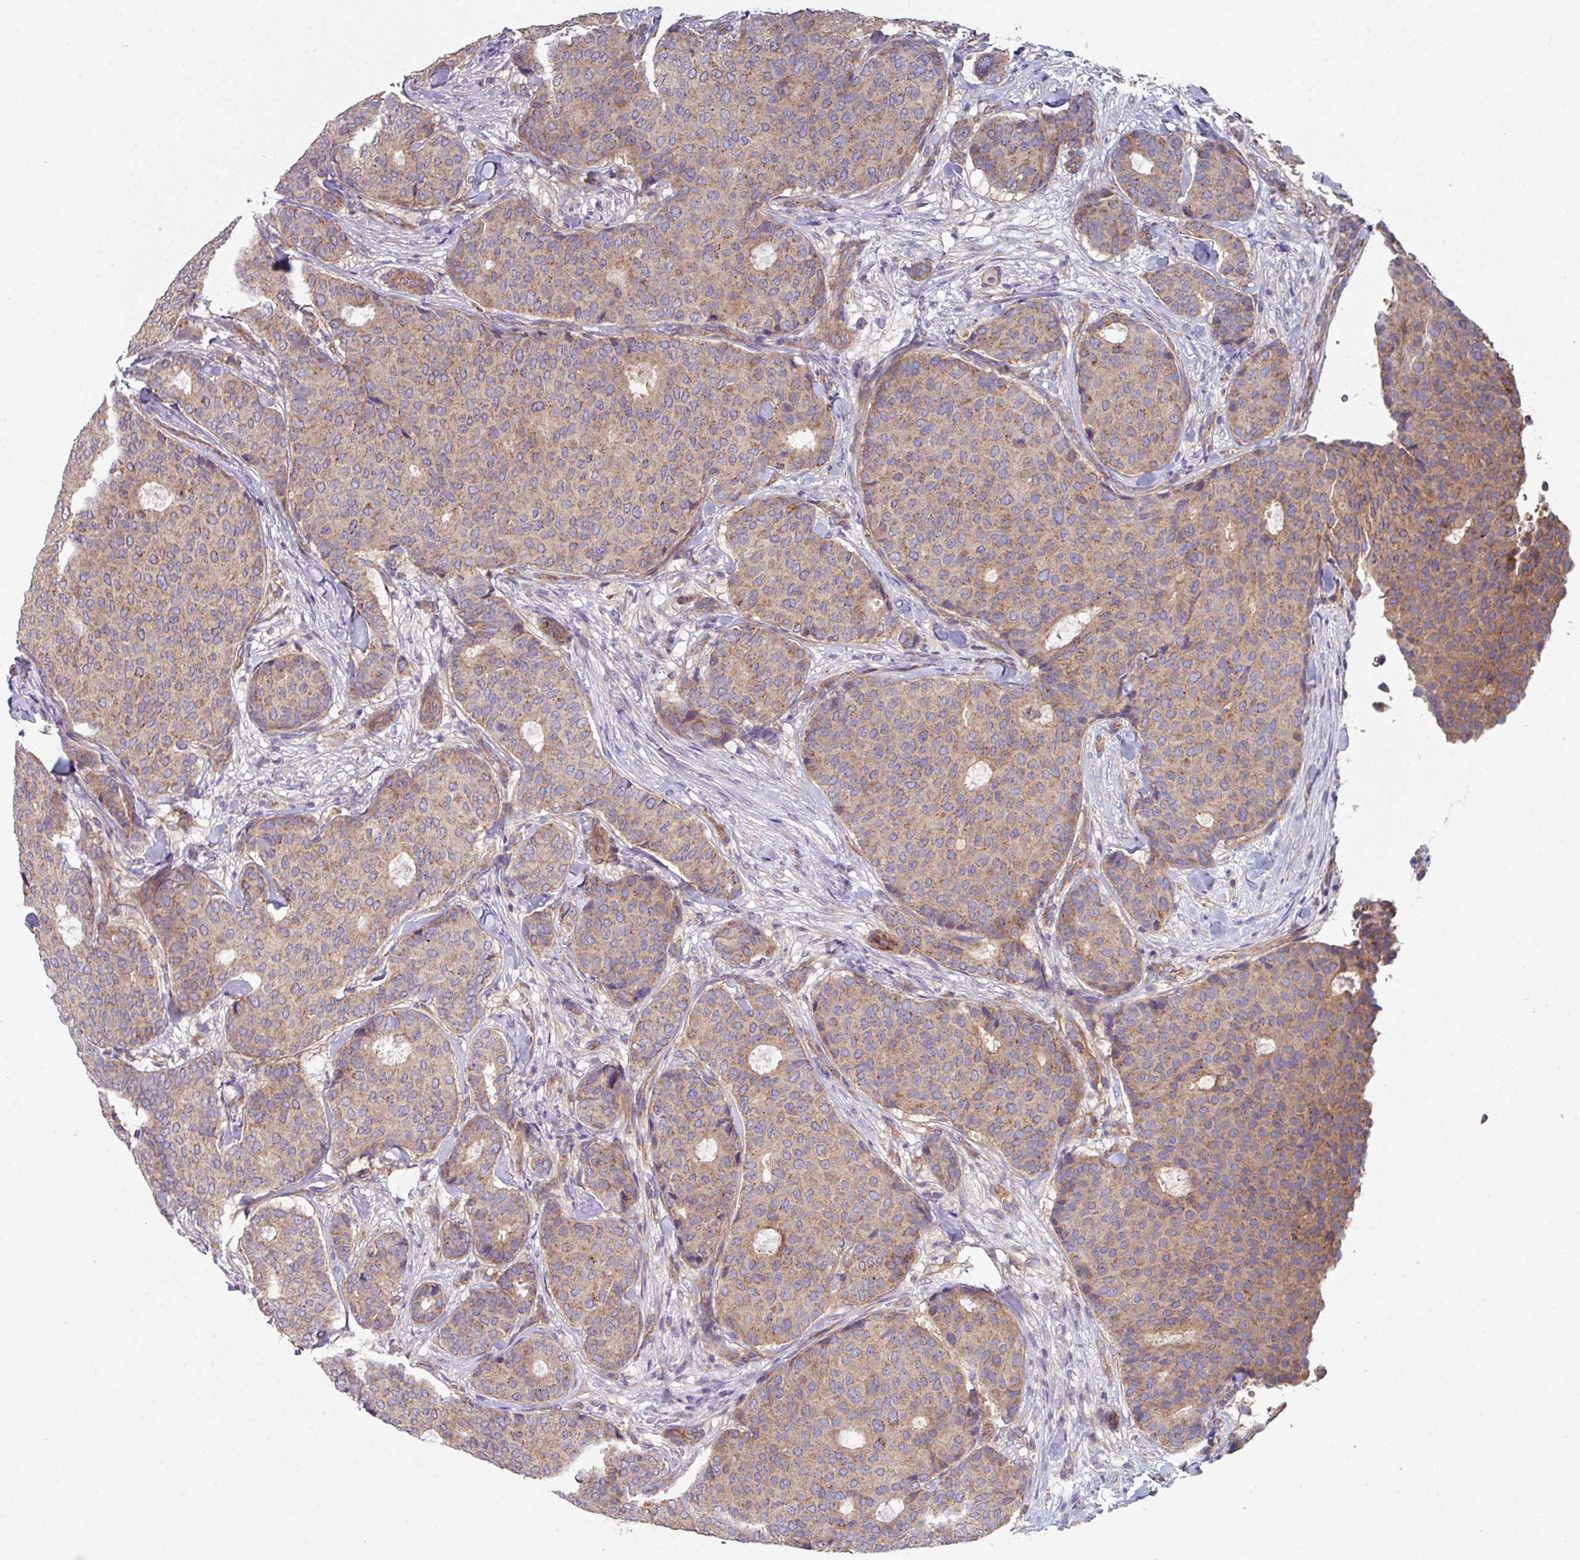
{"staining": {"intensity": "moderate", "quantity": ">75%", "location": "cytoplasmic/membranous"}, "tissue": "breast cancer", "cell_type": "Tumor cells", "image_type": "cancer", "snomed": [{"axis": "morphology", "description": "Duct carcinoma"}, {"axis": "topography", "description": "Breast"}], "caption": "Tumor cells display medium levels of moderate cytoplasmic/membranous expression in approximately >75% of cells in breast cancer (invasive ductal carcinoma).", "gene": "DCAF12L2", "patient": {"sex": "female", "age": 75}}